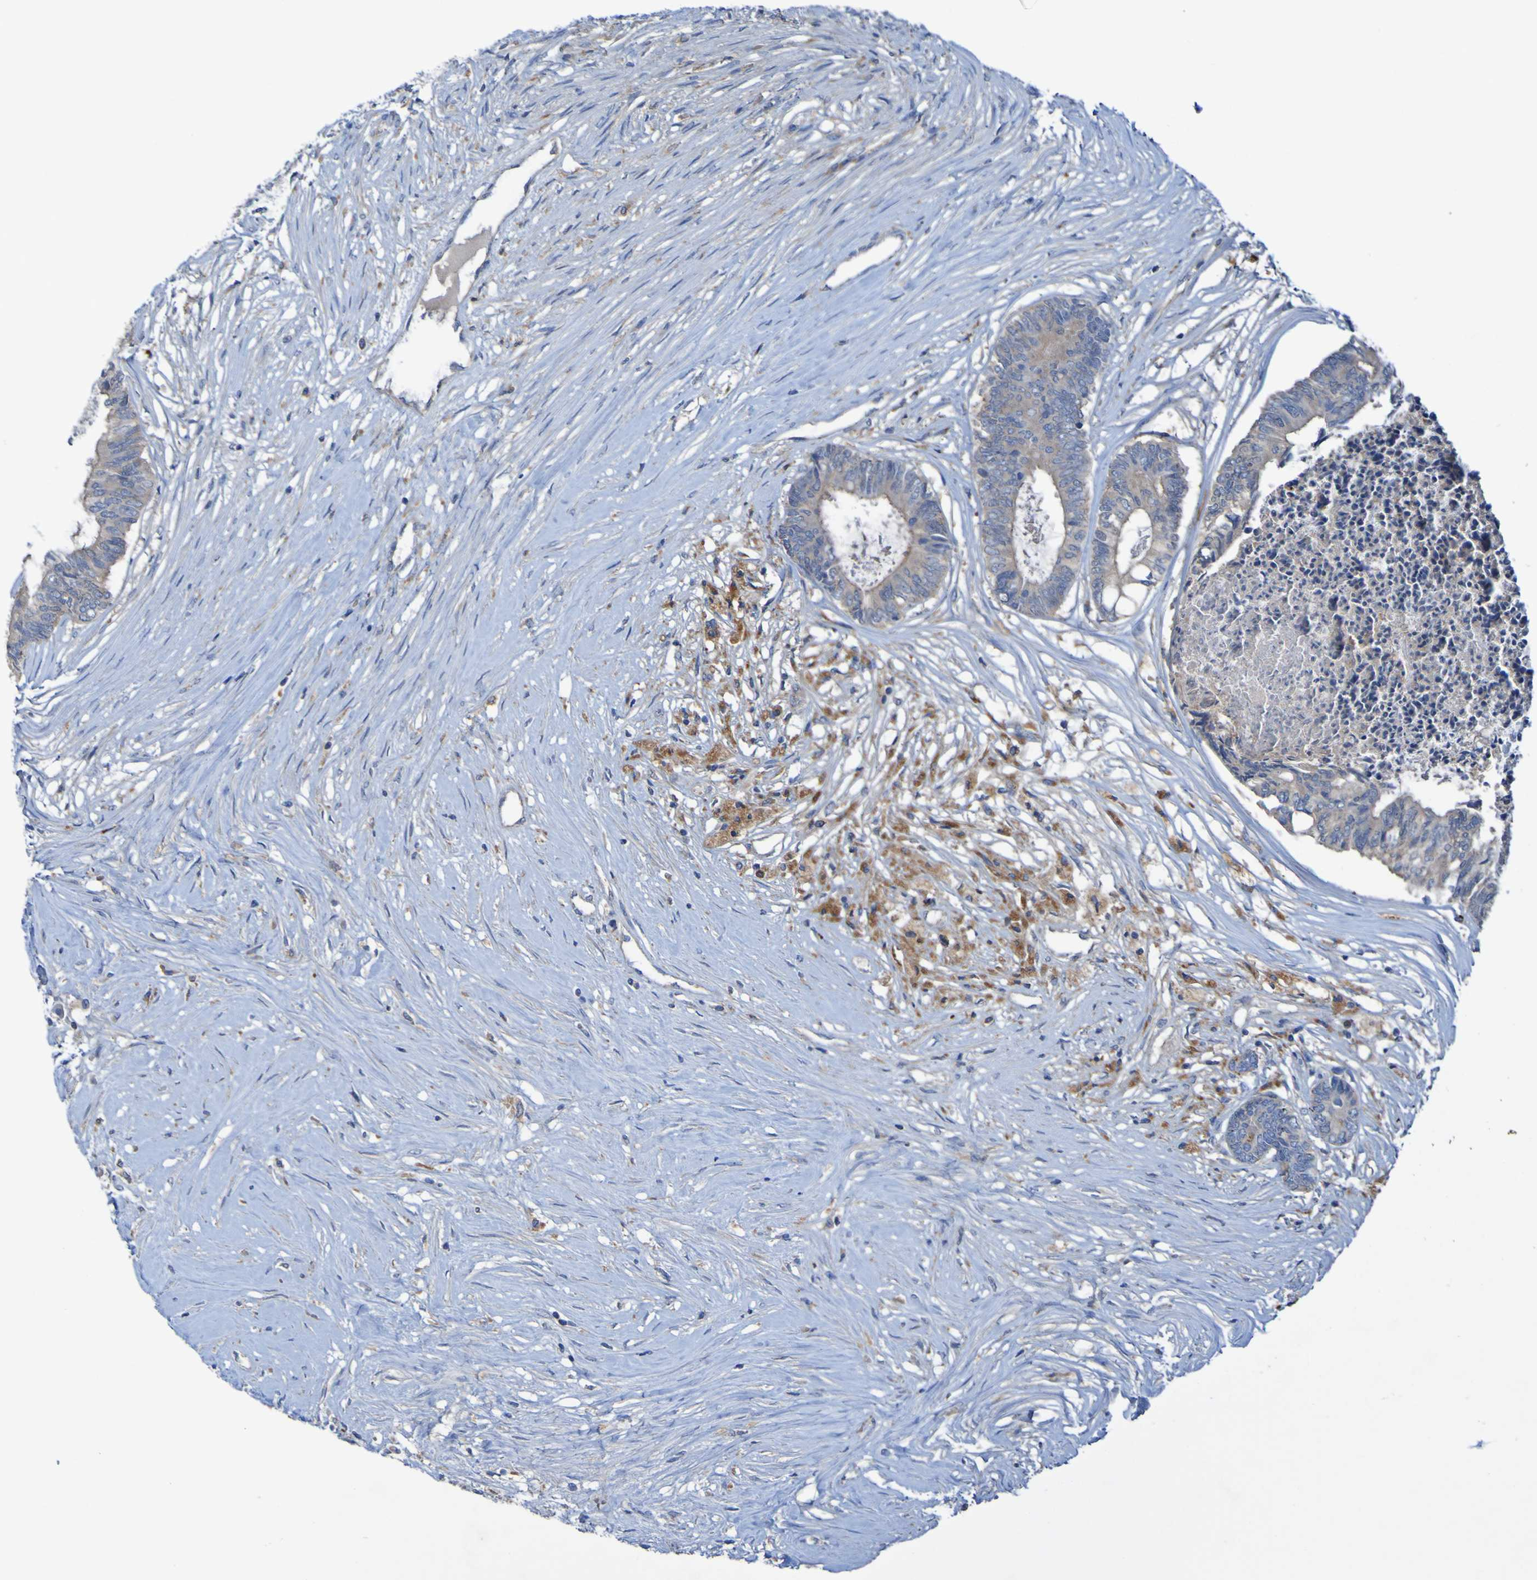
{"staining": {"intensity": "weak", "quantity": "25%-75%", "location": "cytoplasmic/membranous"}, "tissue": "colorectal cancer", "cell_type": "Tumor cells", "image_type": "cancer", "snomed": [{"axis": "morphology", "description": "Adenocarcinoma, NOS"}, {"axis": "topography", "description": "Rectum"}], "caption": "A histopathology image of human adenocarcinoma (colorectal) stained for a protein reveals weak cytoplasmic/membranous brown staining in tumor cells. (IHC, brightfield microscopy, high magnification).", "gene": "ARHGEF16", "patient": {"sex": "male", "age": 63}}